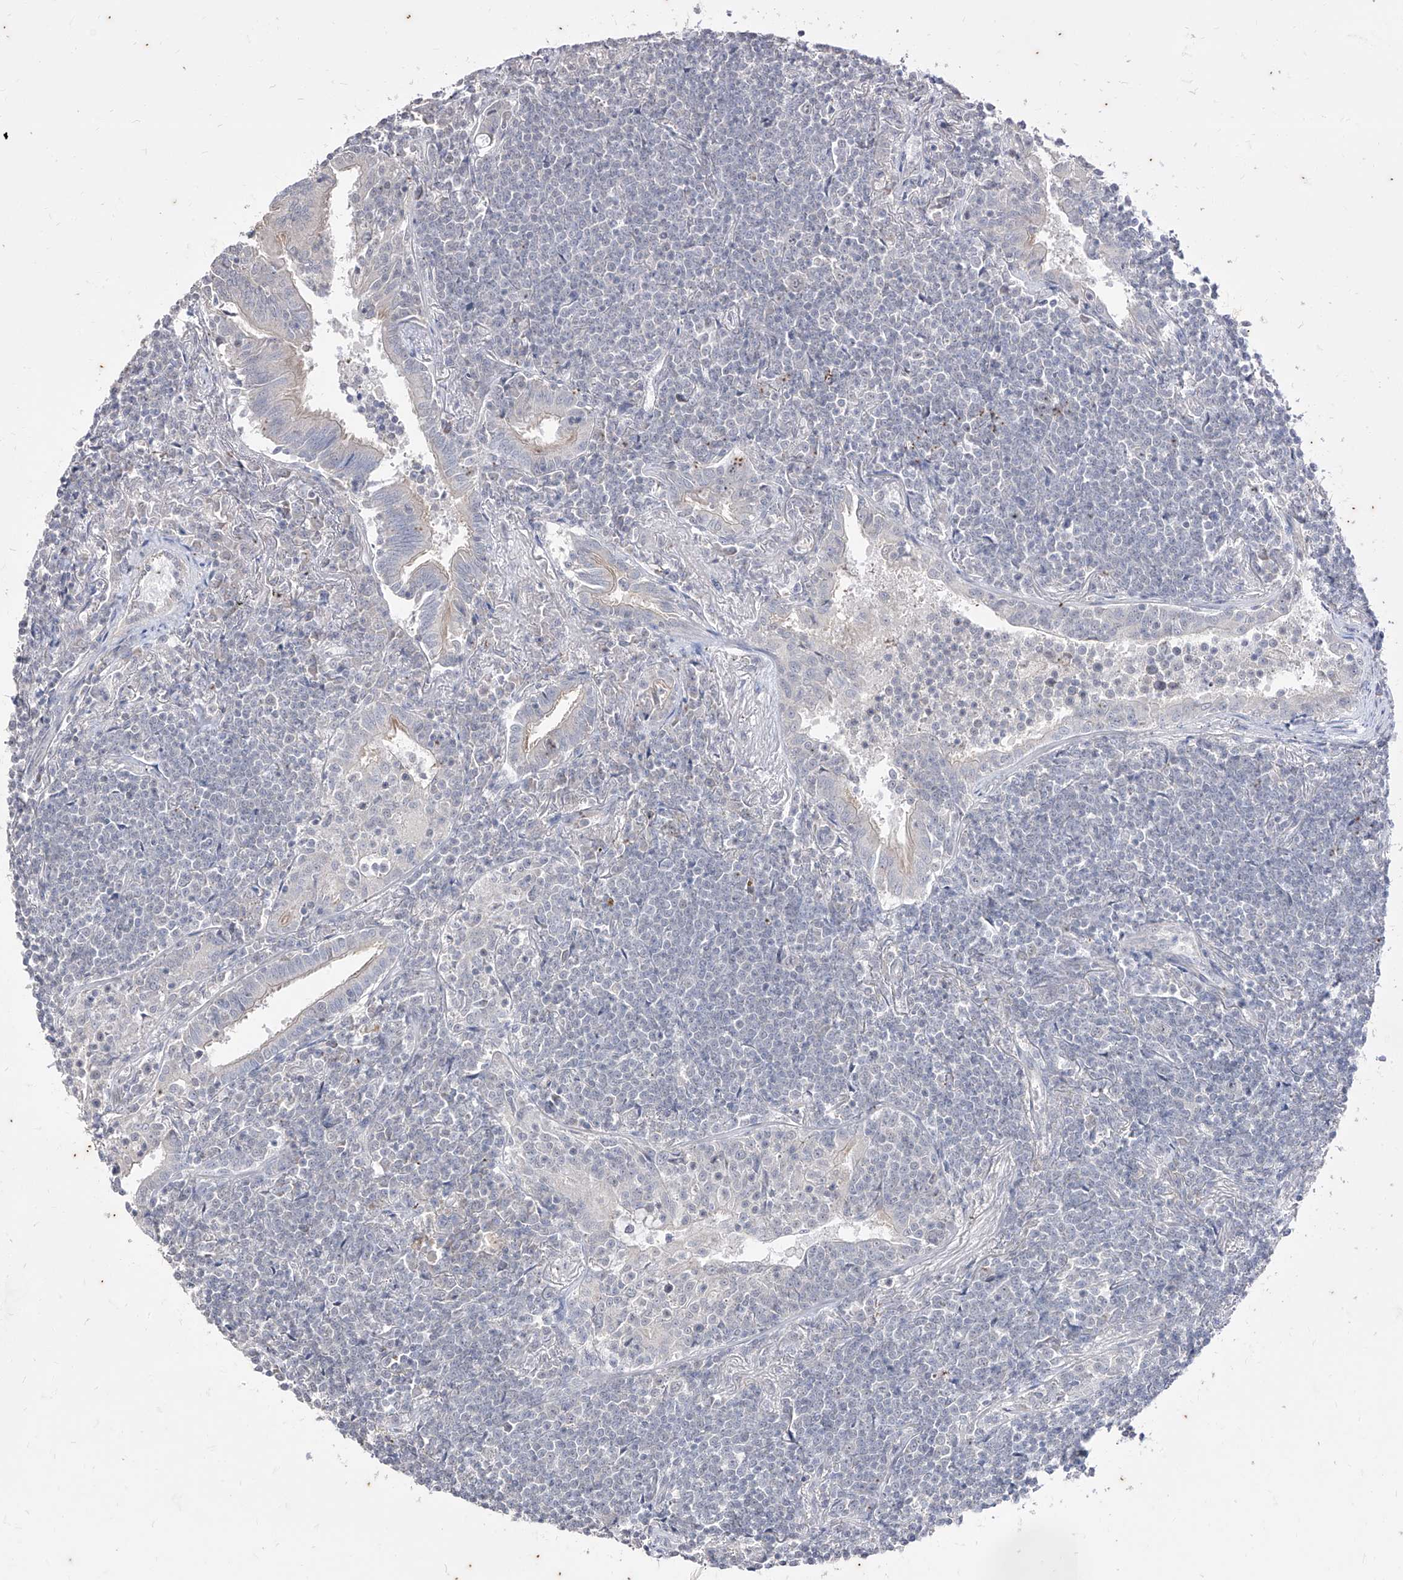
{"staining": {"intensity": "negative", "quantity": "none", "location": "none"}, "tissue": "lymphoma", "cell_type": "Tumor cells", "image_type": "cancer", "snomed": [{"axis": "morphology", "description": "Malignant lymphoma, non-Hodgkin's type, Low grade"}, {"axis": "topography", "description": "Lung"}], "caption": "A micrograph of lymphoma stained for a protein displays no brown staining in tumor cells.", "gene": "PHF20L1", "patient": {"sex": "female", "age": 71}}